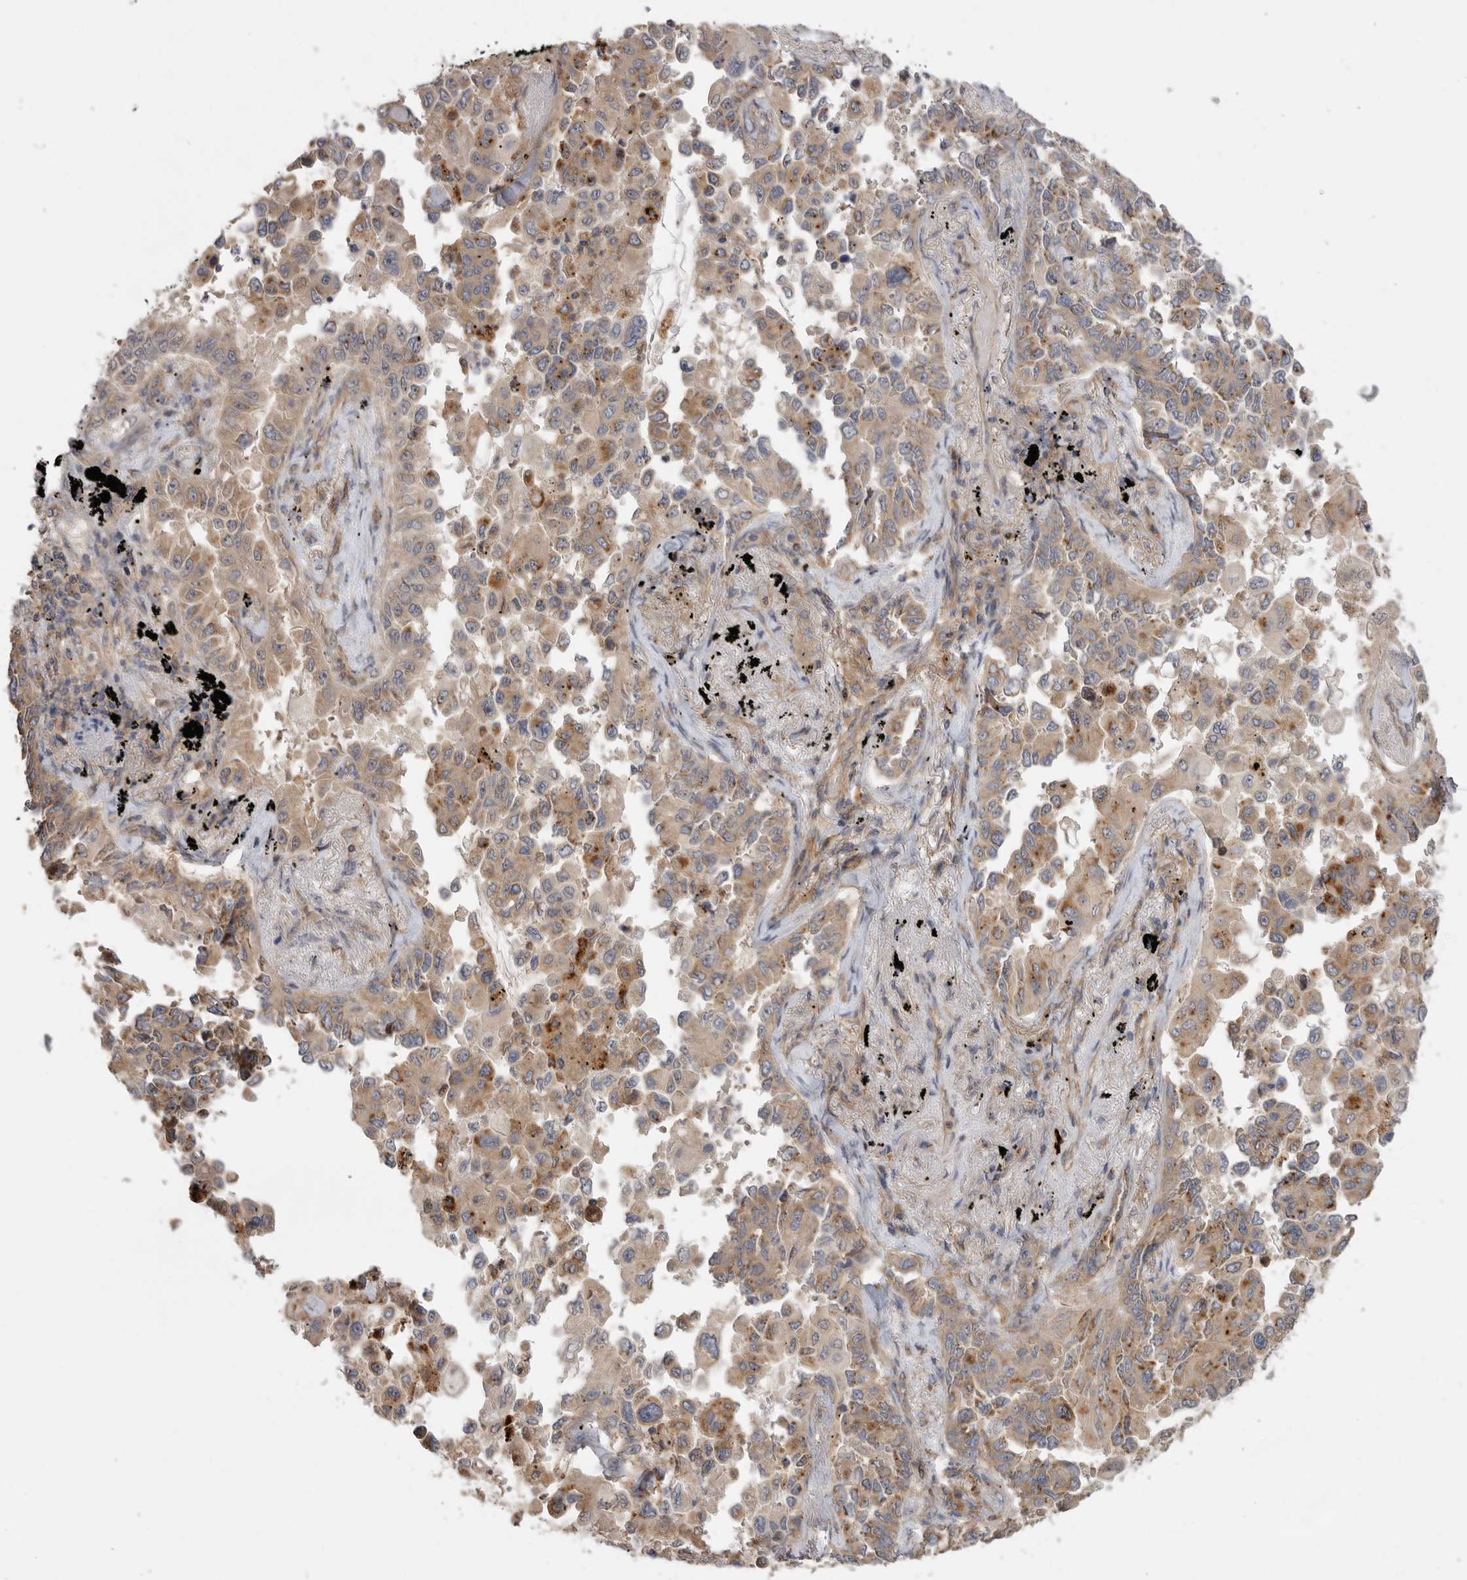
{"staining": {"intensity": "moderate", "quantity": ">75%", "location": "cytoplasmic/membranous"}, "tissue": "lung cancer", "cell_type": "Tumor cells", "image_type": "cancer", "snomed": [{"axis": "morphology", "description": "Adenocarcinoma, NOS"}, {"axis": "topography", "description": "Lung"}], "caption": "This is a micrograph of immunohistochemistry (IHC) staining of lung cancer, which shows moderate staining in the cytoplasmic/membranous of tumor cells.", "gene": "ZNF232", "patient": {"sex": "female", "age": 67}}